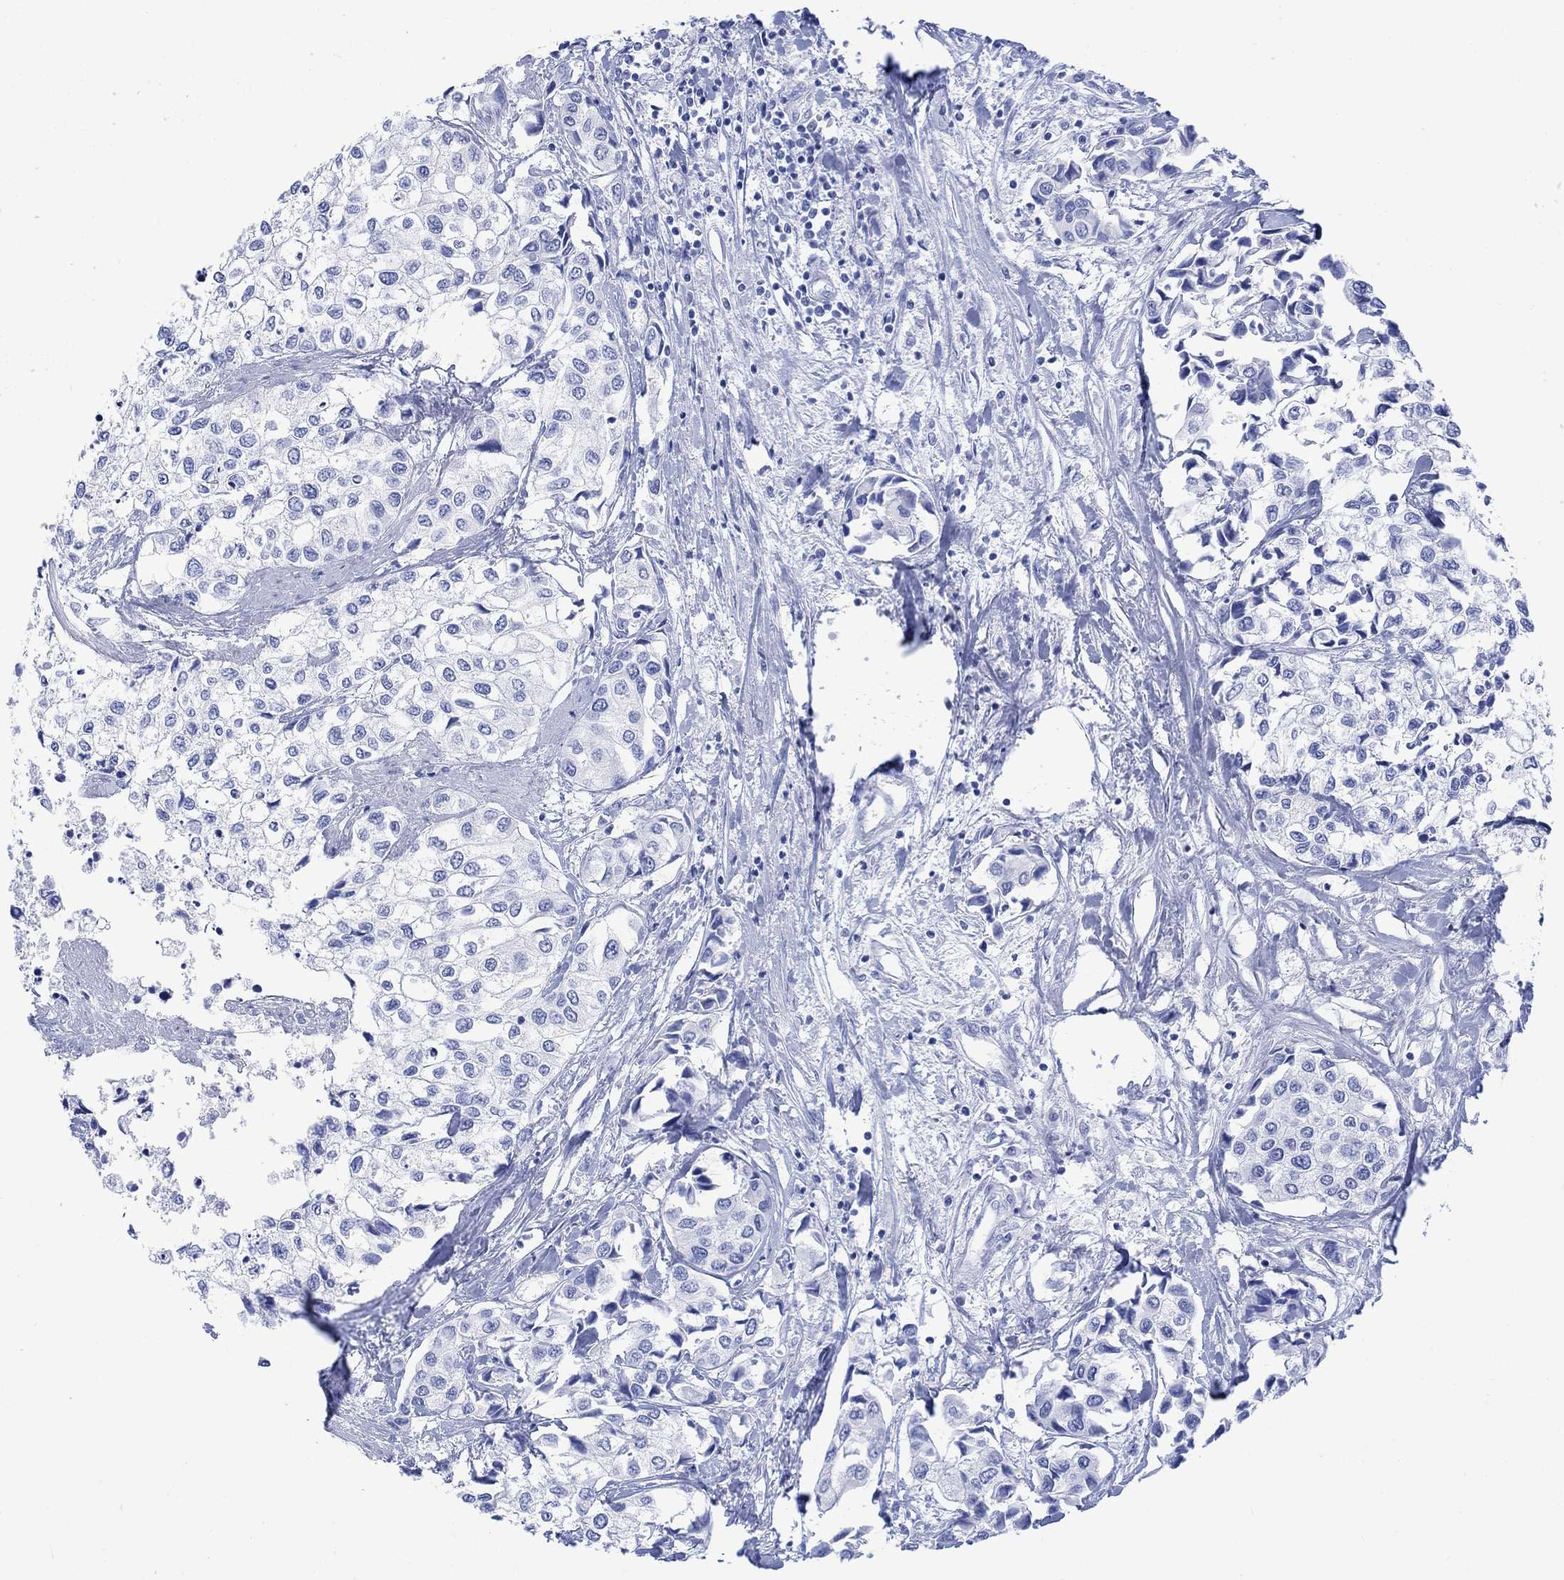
{"staining": {"intensity": "negative", "quantity": "none", "location": "none"}, "tissue": "urothelial cancer", "cell_type": "Tumor cells", "image_type": "cancer", "snomed": [{"axis": "morphology", "description": "Urothelial carcinoma, High grade"}, {"axis": "topography", "description": "Urinary bladder"}], "caption": "This is an IHC photomicrograph of urothelial cancer. There is no expression in tumor cells.", "gene": "CELF4", "patient": {"sex": "male", "age": 73}}